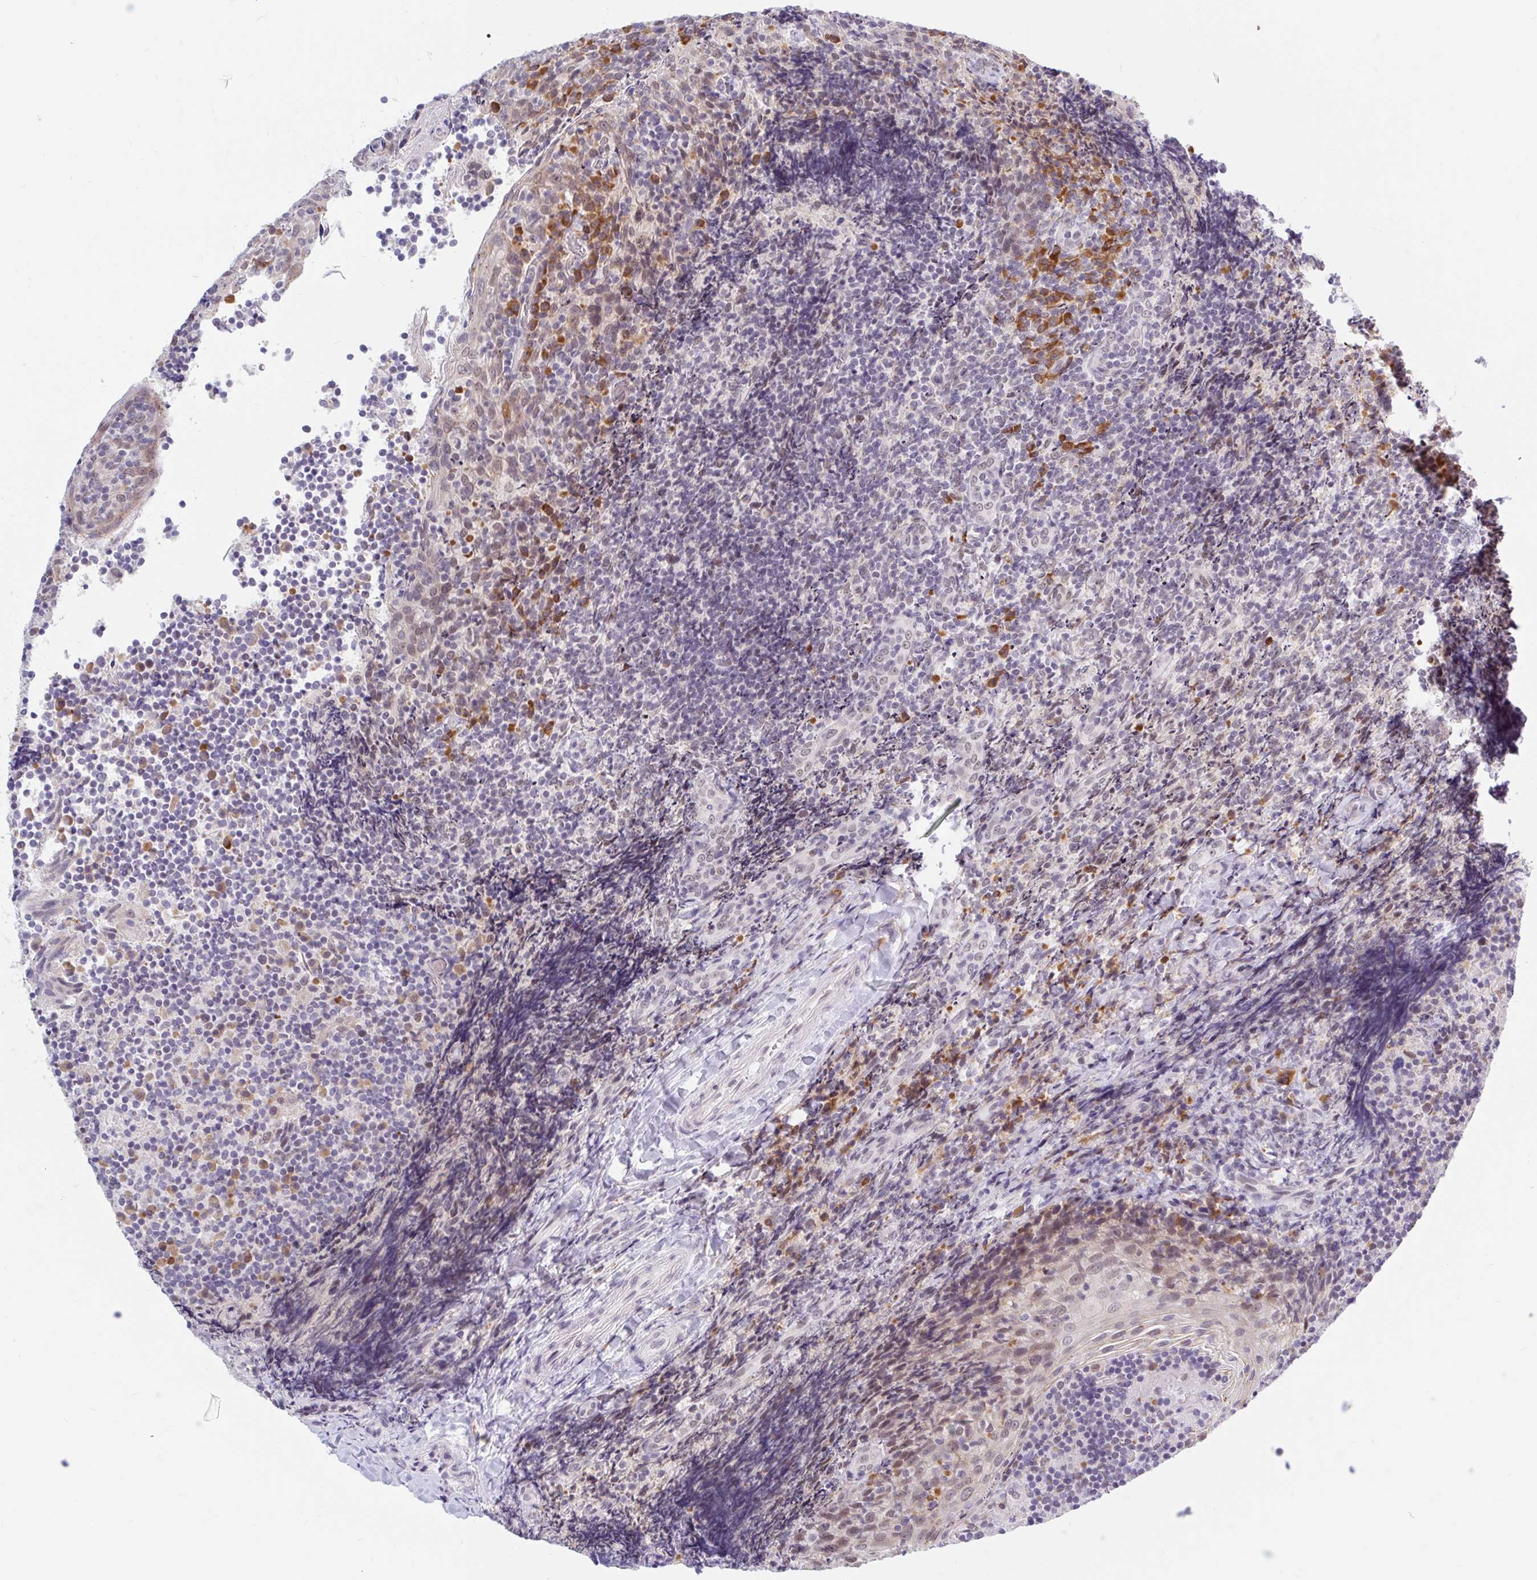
{"staining": {"intensity": "strong", "quantity": "<25%", "location": "cytoplasmic/membranous"}, "tissue": "tonsil", "cell_type": "Germinal center cells", "image_type": "normal", "snomed": [{"axis": "morphology", "description": "Normal tissue, NOS"}, {"axis": "topography", "description": "Tonsil"}], "caption": "Immunohistochemical staining of unremarkable tonsil shows <25% levels of strong cytoplasmic/membranous protein expression in approximately <25% of germinal center cells. (brown staining indicates protein expression, while blue staining denotes nuclei).", "gene": "SRSF10", "patient": {"sex": "female", "age": 10}}